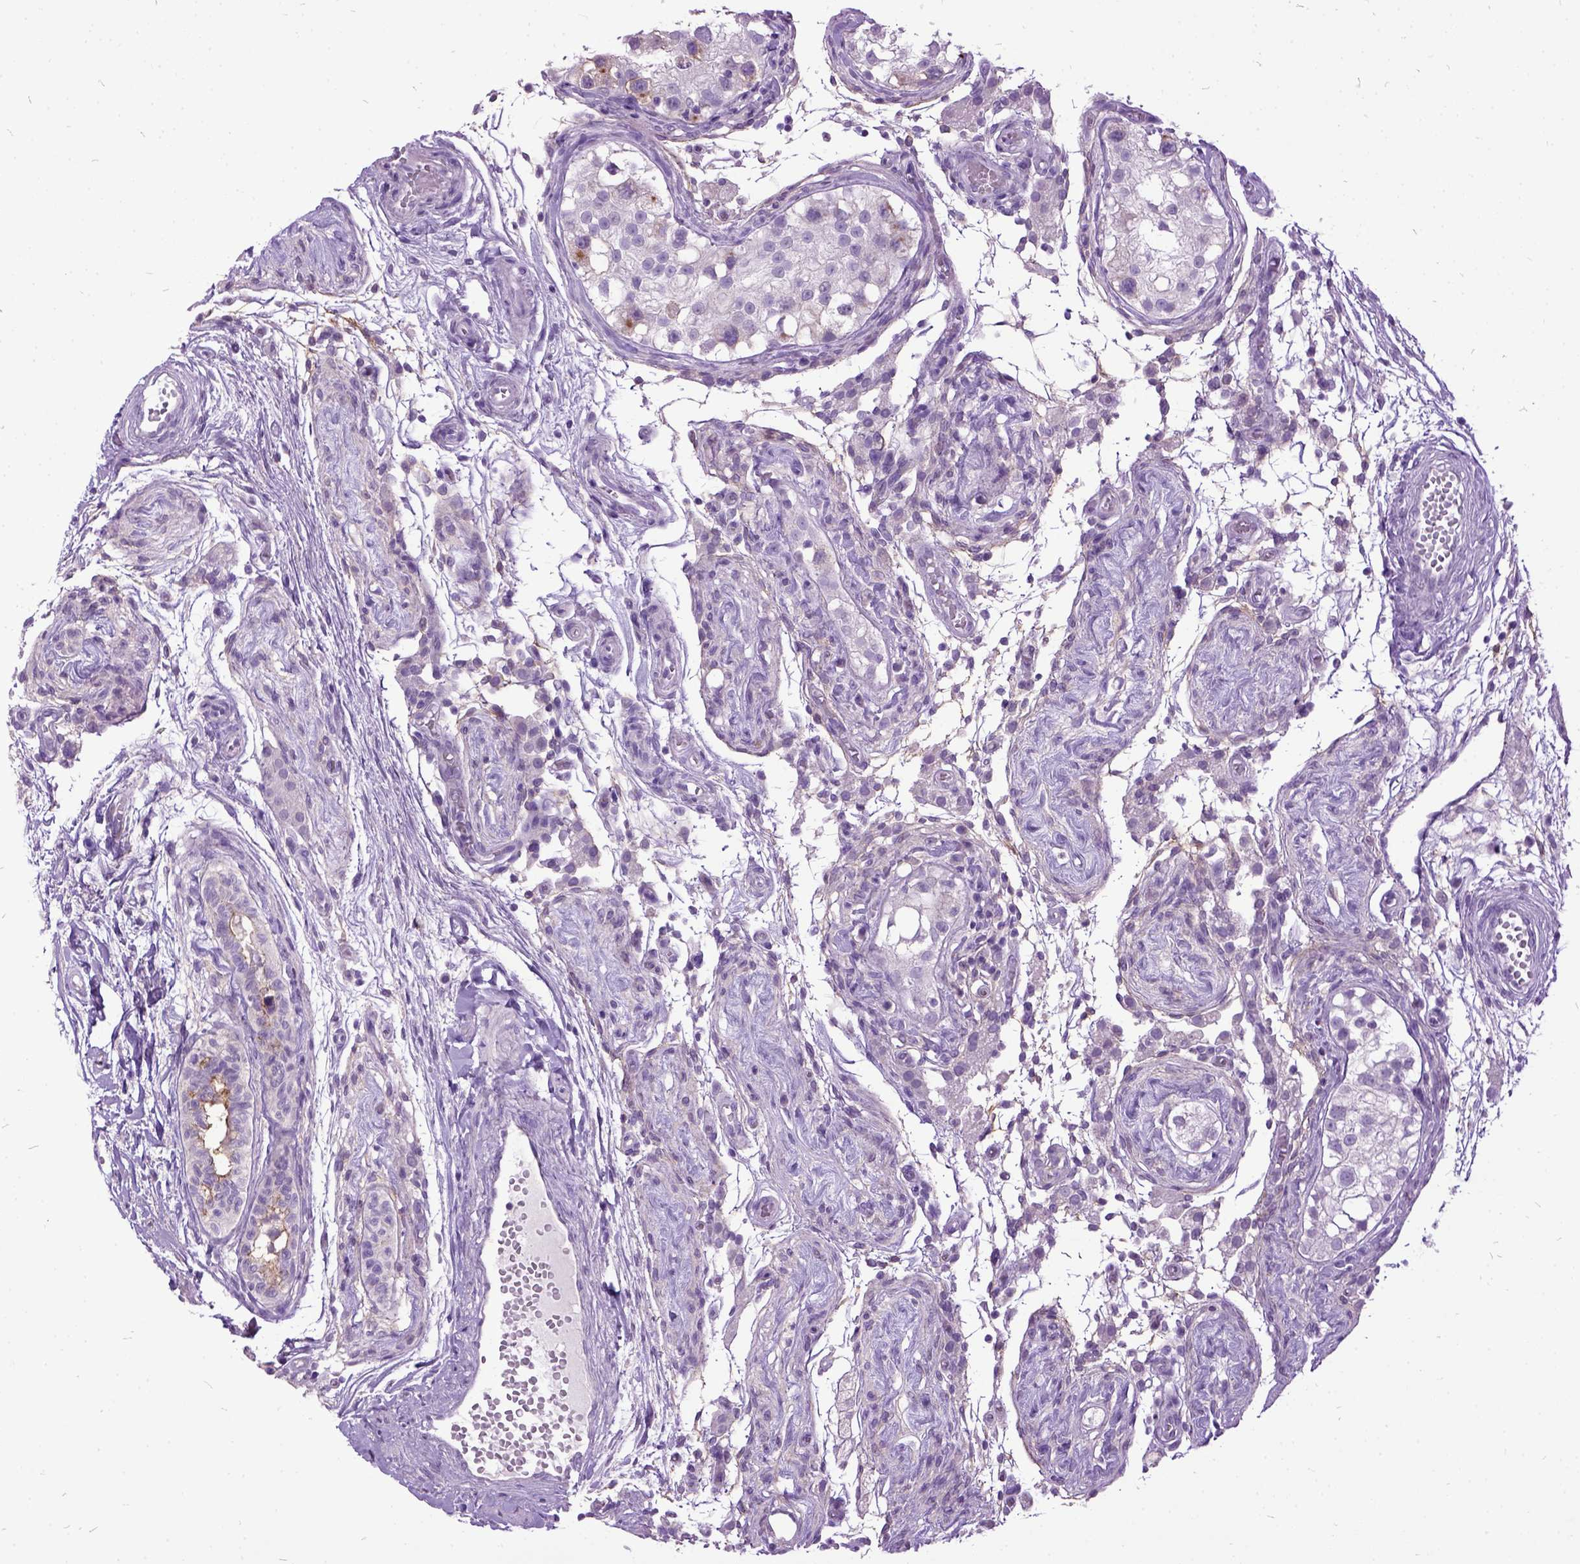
{"staining": {"intensity": "negative", "quantity": "none", "location": "none"}, "tissue": "testis", "cell_type": "Cells in seminiferous ducts", "image_type": "normal", "snomed": [{"axis": "morphology", "description": "Normal tissue, NOS"}, {"axis": "morphology", "description": "Seminoma, NOS"}, {"axis": "topography", "description": "Testis"}], "caption": "Cells in seminiferous ducts show no significant protein expression in normal testis. (DAB (3,3'-diaminobenzidine) IHC, high magnification).", "gene": "MME", "patient": {"sex": "male", "age": 29}}